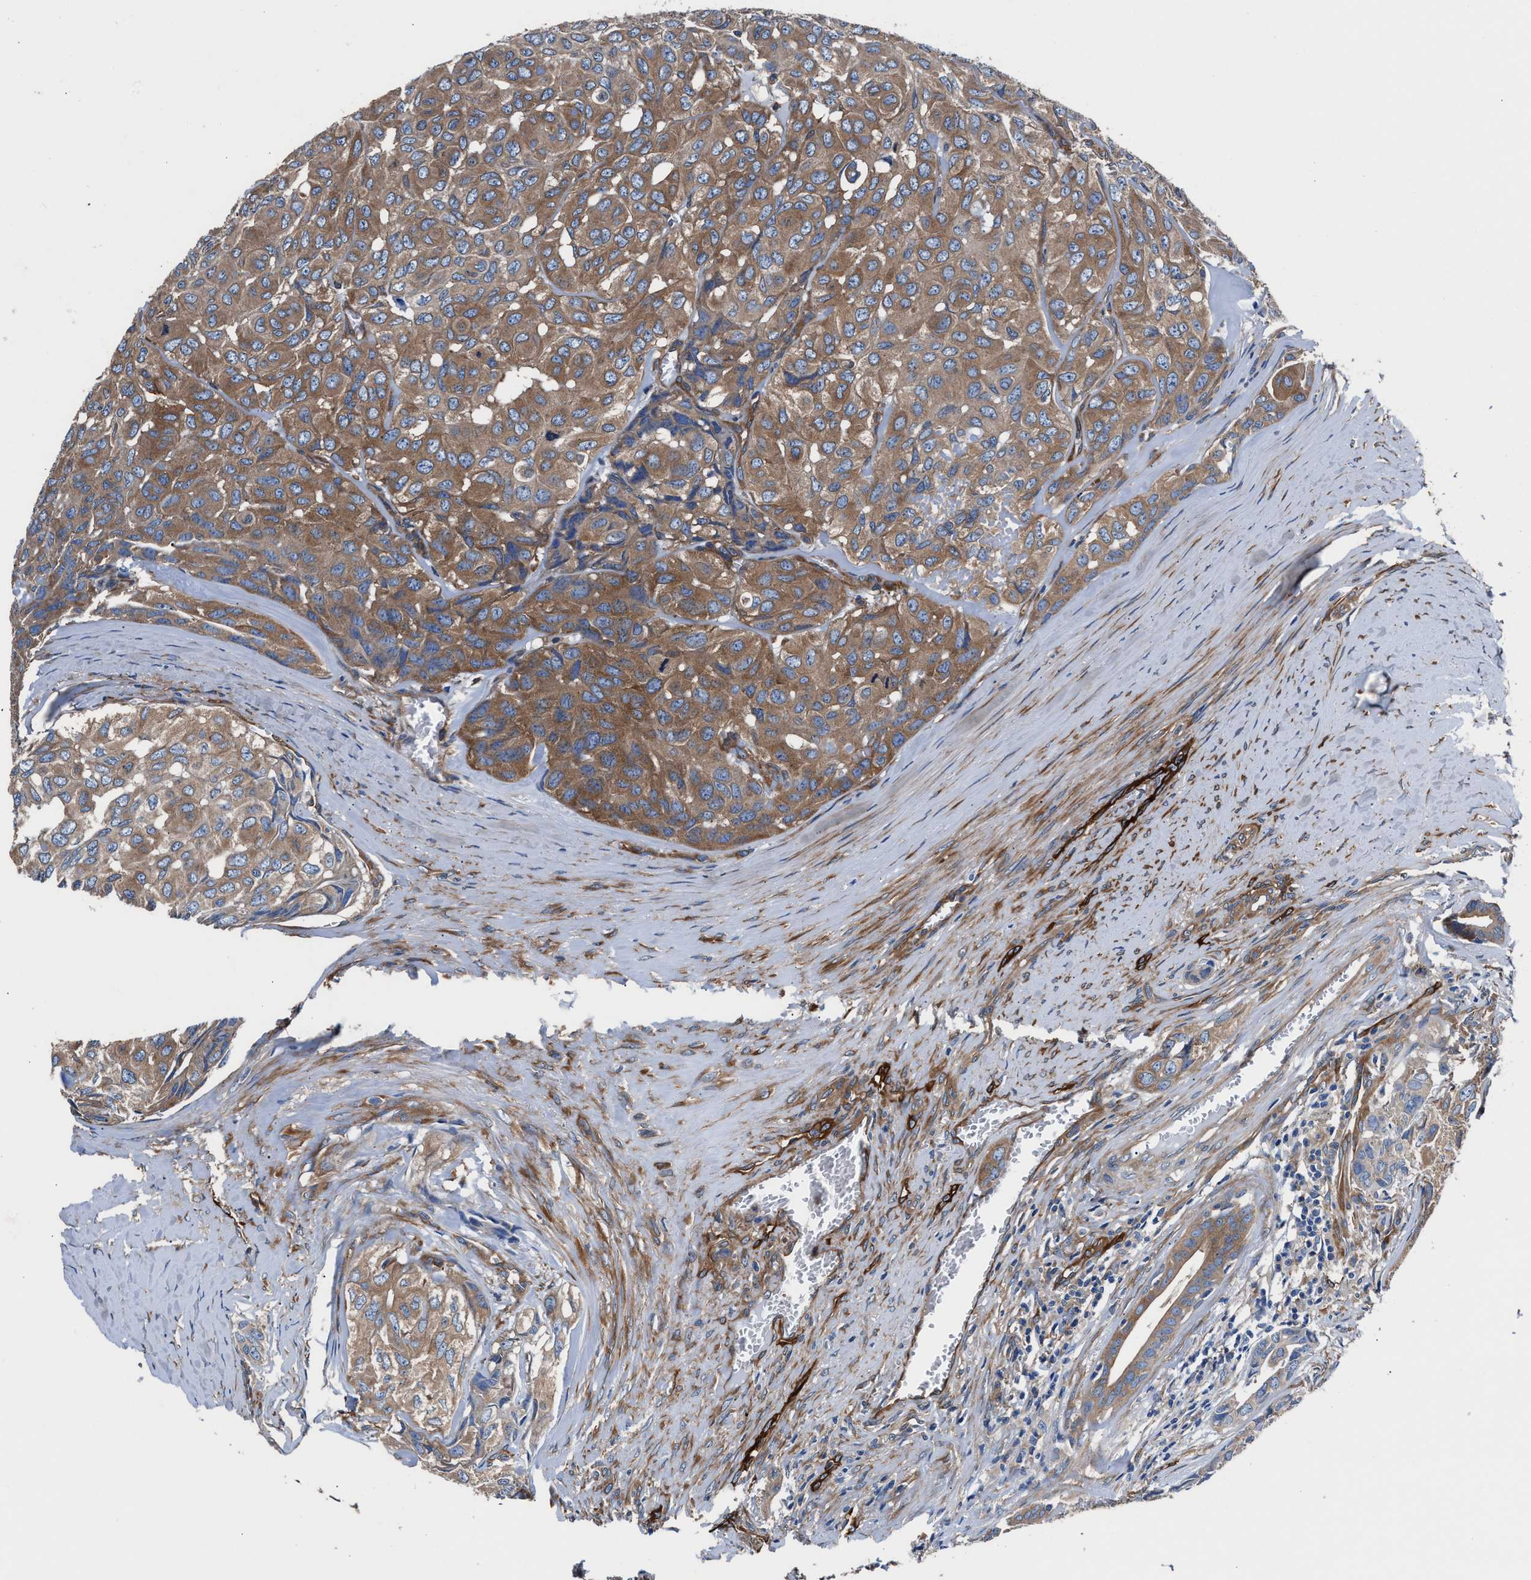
{"staining": {"intensity": "moderate", "quantity": ">75%", "location": "cytoplasmic/membranous"}, "tissue": "head and neck cancer", "cell_type": "Tumor cells", "image_type": "cancer", "snomed": [{"axis": "morphology", "description": "Adenocarcinoma, NOS"}, {"axis": "topography", "description": "Salivary gland, NOS"}, {"axis": "topography", "description": "Head-Neck"}], "caption": "Immunohistochemical staining of human head and neck adenocarcinoma reveals medium levels of moderate cytoplasmic/membranous protein expression in about >75% of tumor cells. (IHC, brightfield microscopy, high magnification).", "gene": "SH3GL1", "patient": {"sex": "female", "age": 76}}